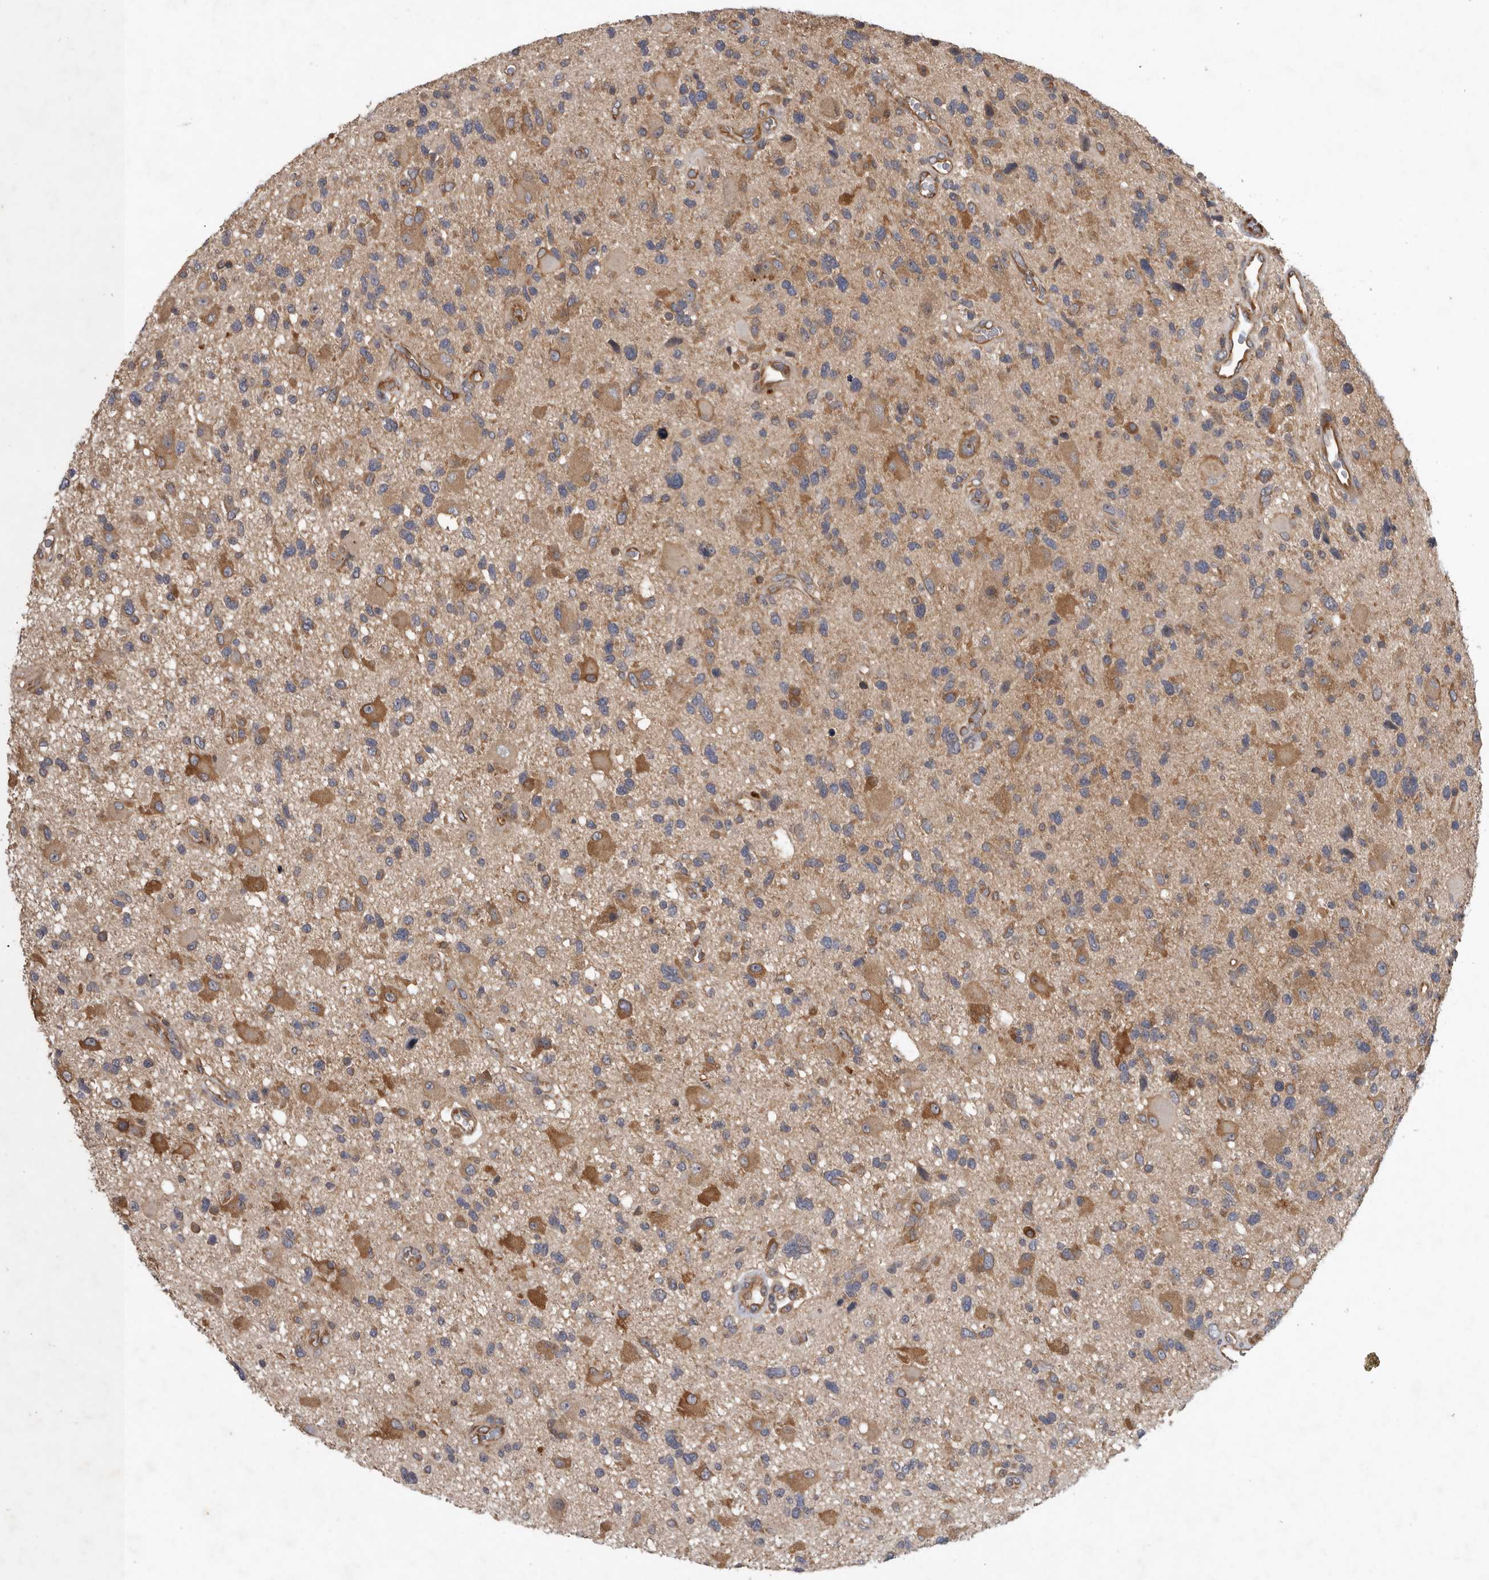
{"staining": {"intensity": "moderate", "quantity": ">75%", "location": "cytoplasmic/membranous"}, "tissue": "glioma", "cell_type": "Tumor cells", "image_type": "cancer", "snomed": [{"axis": "morphology", "description": "Glioma, malignant, High grade"}, {"axis": "topography", "description": "Brain"}], "caption": "This histopathology image shows immunohistochemistry (IHC) staining of human malignant glioma (high-grade), with medium moderate cytoplasmic/membranous expression in approximately >75% of tumor cells.", "gene": "C1orf109", "patient": {"sex": "male", "age": 33}}